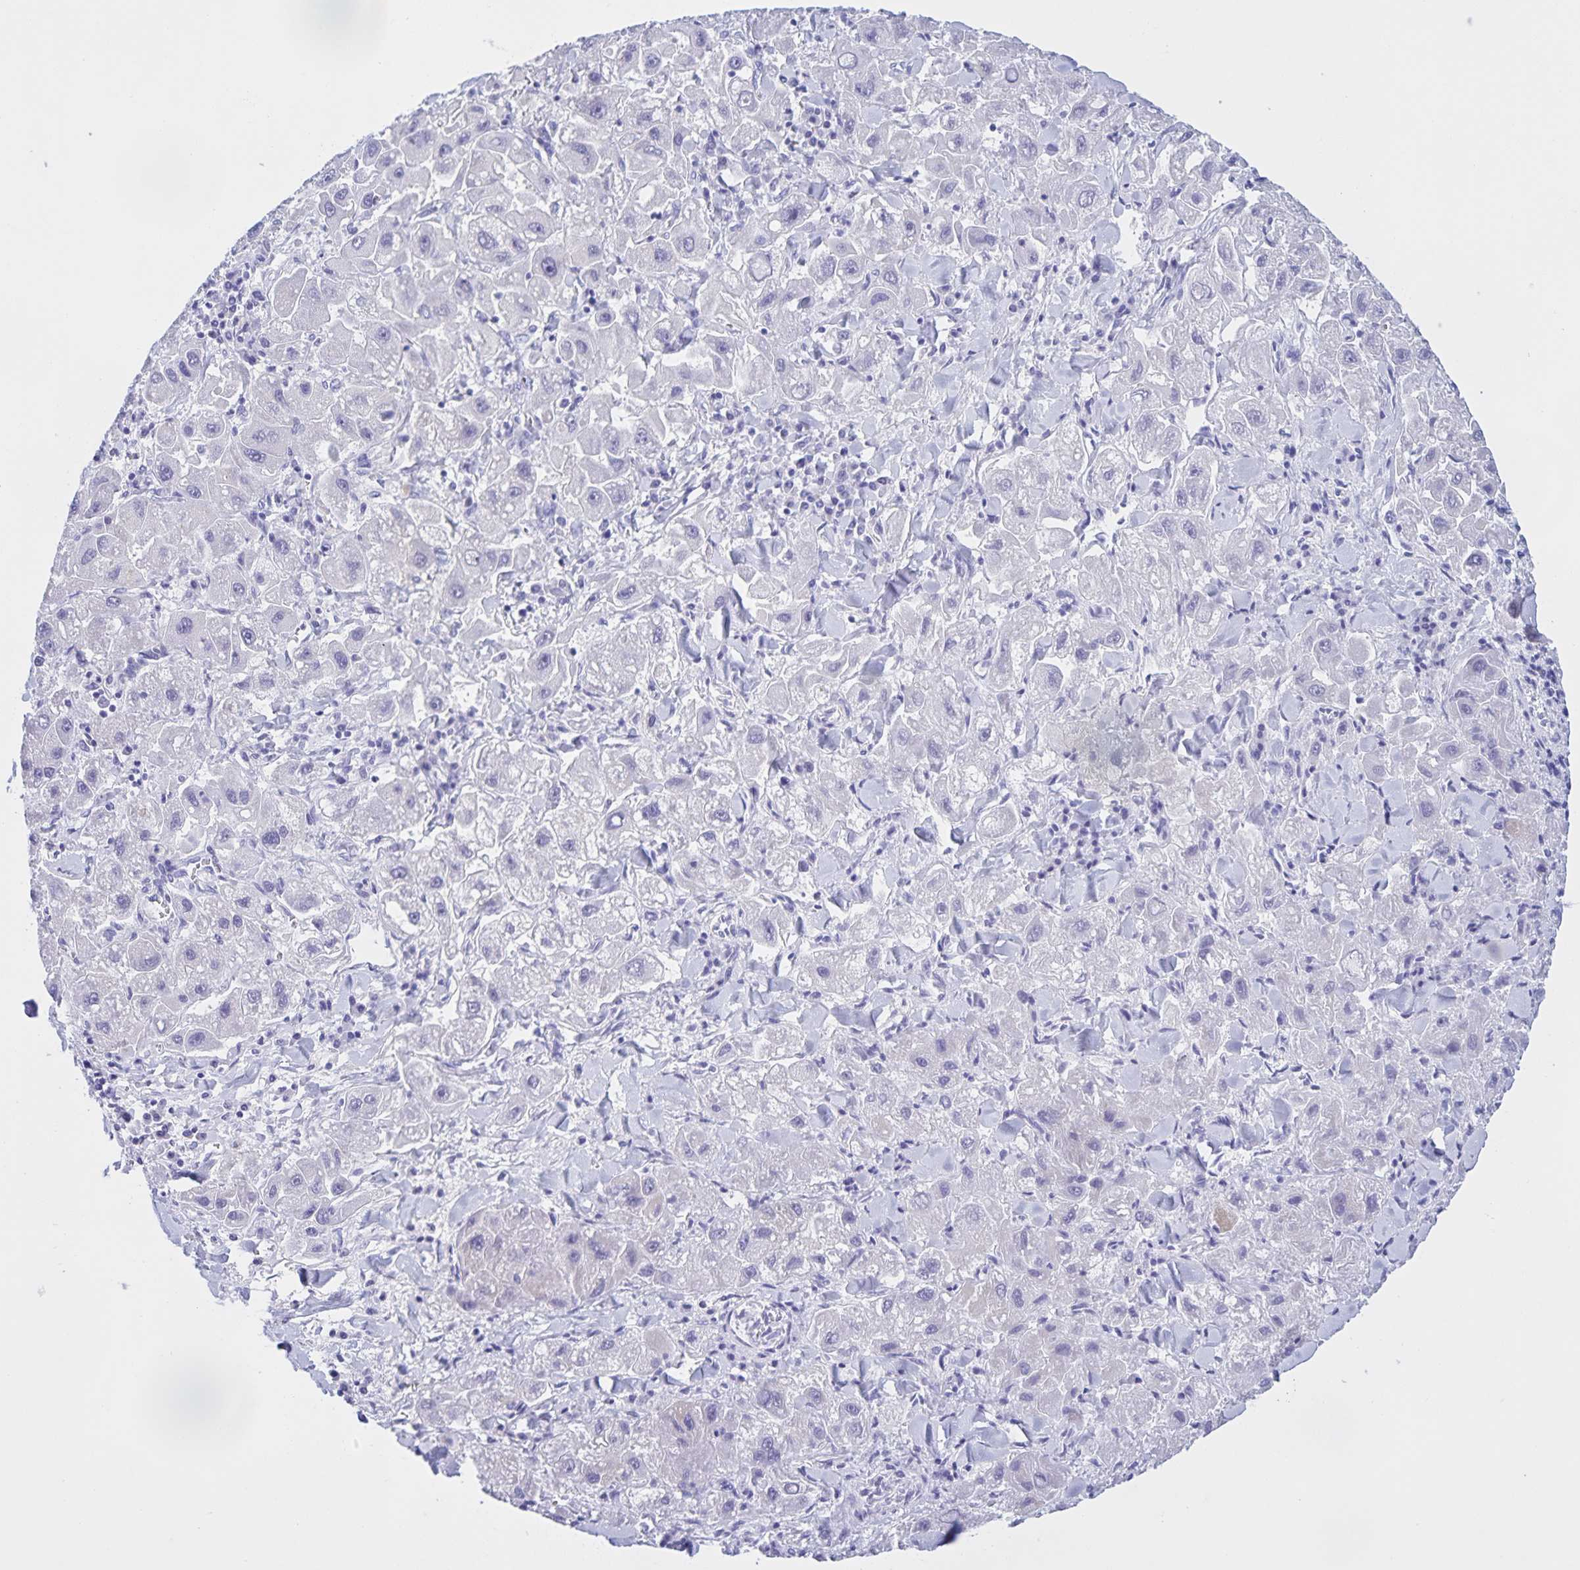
{"staining": {"intensity": "negative", "quantity": "none", "location": "none"}, "tissue": "liver cancer", "cell_type": "Tumor cells", "image_type": "cancer", "snomed": [{"axis": "morphology", "description": "Carcinoma, Hepatocellular, NOS"}, {"axis": "topography", "description": "Liver"}], "caption": "DAB immunohistochemical staining of liver cancer reveals no significant staining in tumor cells.", "gene": "CATSPER4", "patient": {"sex": "male", "age": 24}}